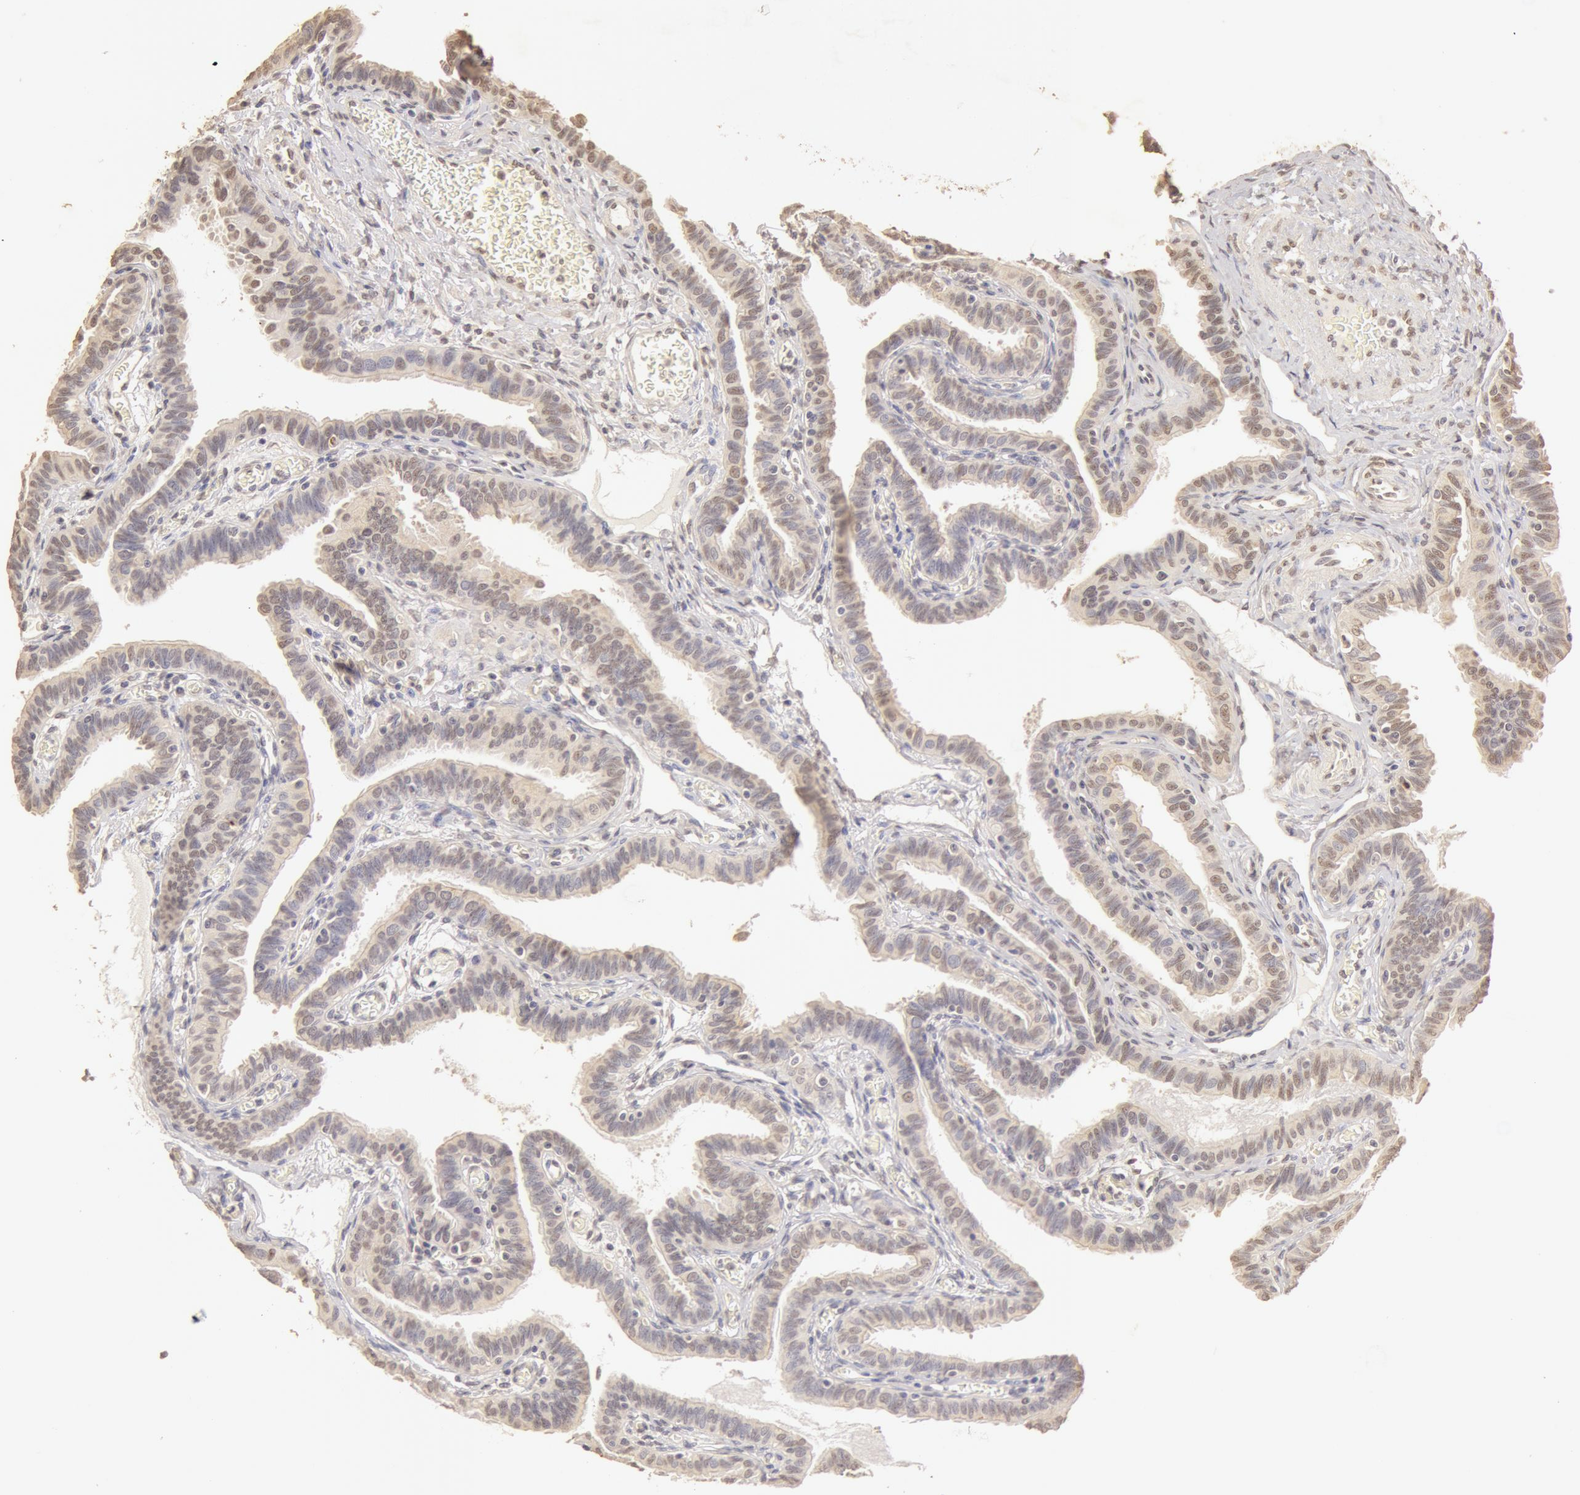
{"staining": {"intensity": "weak", "quantity": ">75%", "location": "cytoplasmic/membranous"}, "tissue": "fallopian tube", "cell_type": "Glandular cells", "image_type": "normal", "snomed": [{"axis": "morphology", "description": "Normal tissue, NOS"}, {"axis": "topography", "description": "Fallopian tube"}], "caption": "This is an image of immunohistochemistry (IHC) staining of benign fallopian tube, which shows weak expression in the cytoplasmic/membranous of glandular cells.", "gene": "SNRNP70", "patient": {"sex": "female", "age": 38}}